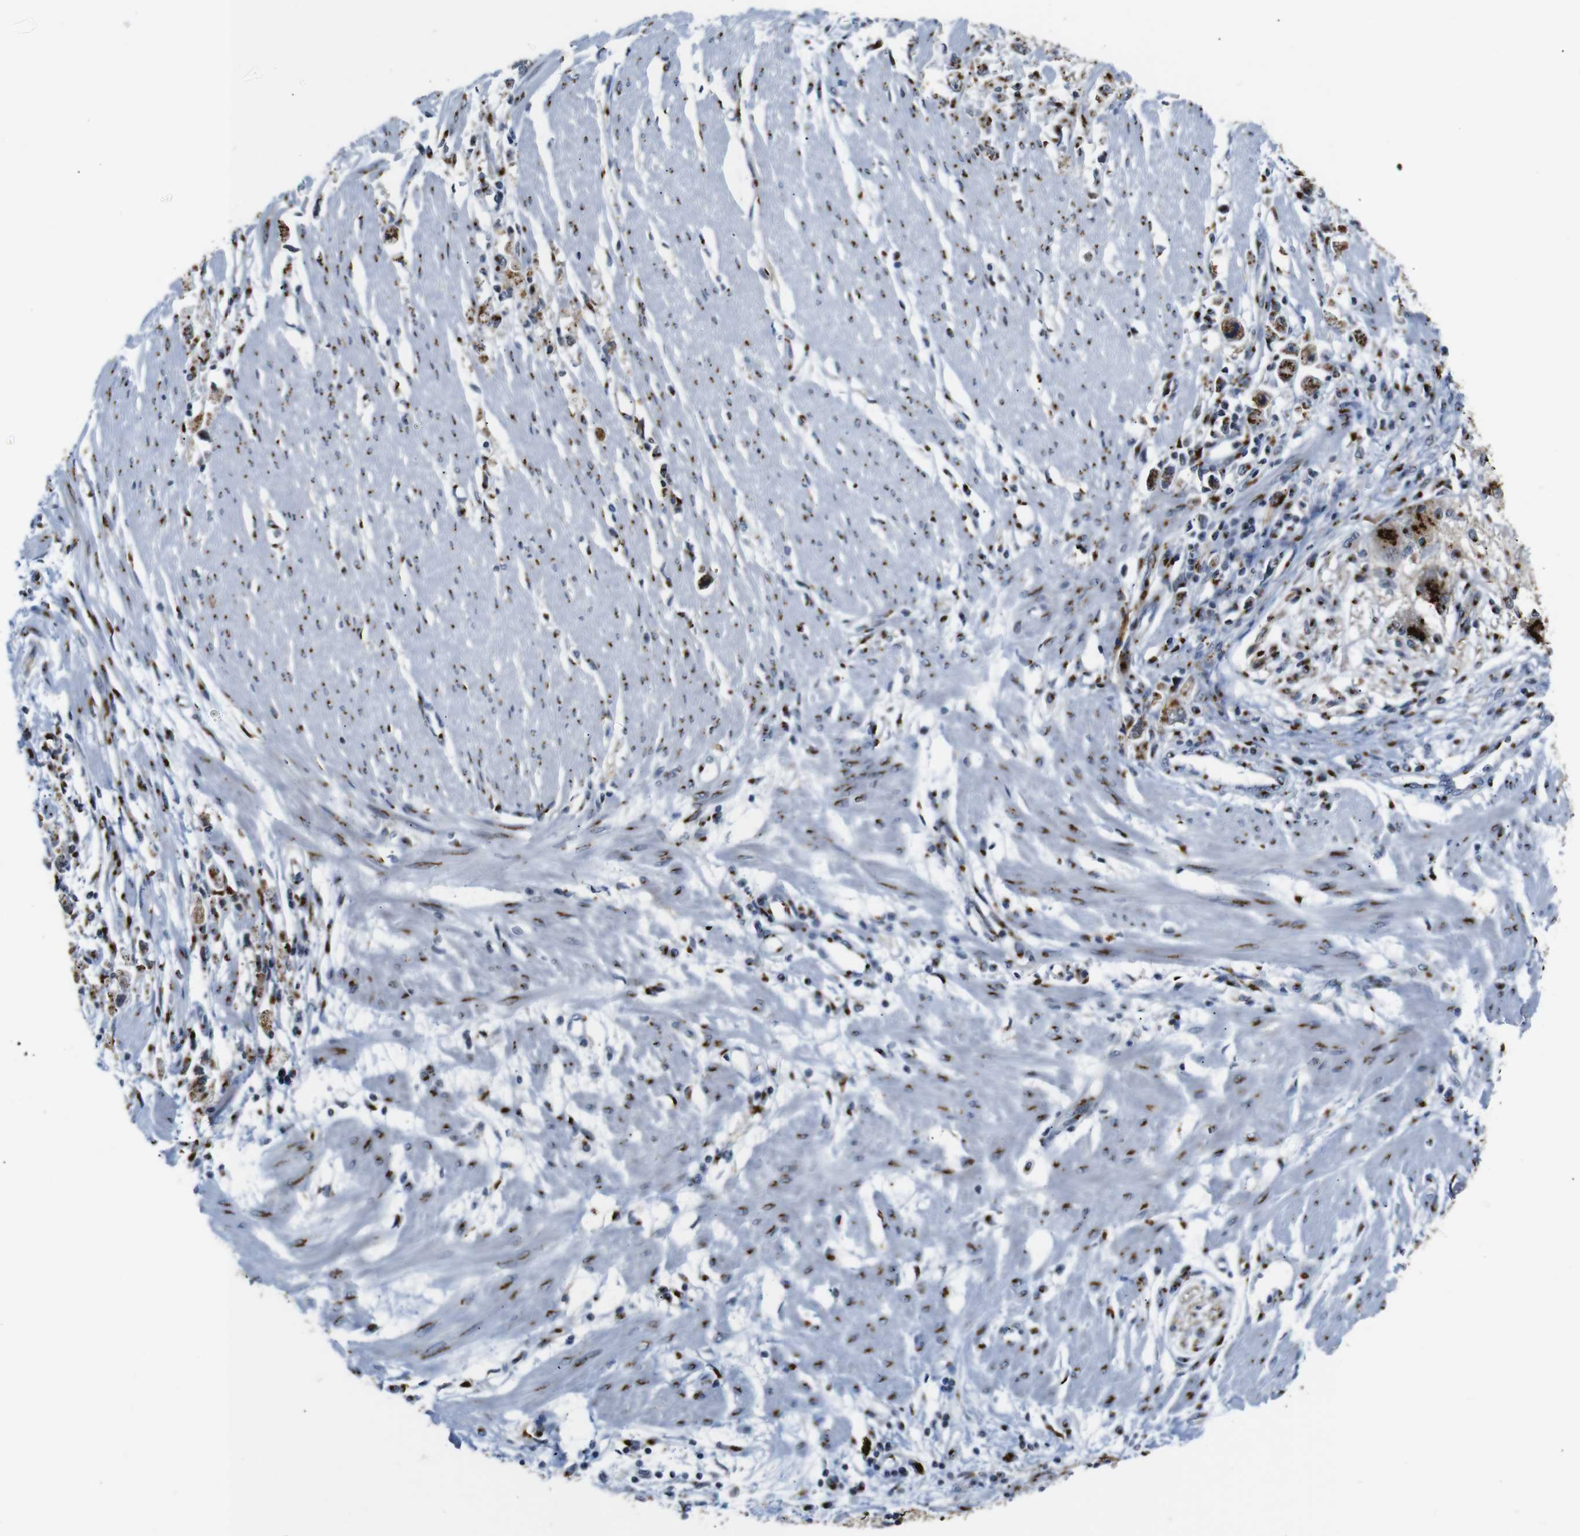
{"staining": {"intensity": "moderate", "quantity": ">75%", "location": "cytoplasmic/membranous"}, "tissue": "stomach cancer", "cell_type": "Tumor cells", "image_type": "cancer", "snomed": [{"axis": "morphology", "description": "Adenocarcinoma, NOS"}, {"axis": "topography", "description": "Stomach"}], "caption": "Stomach cancer was stained to show a protein in brown. There is medium levels of moderate cytoplasmic/membranous staining in about >75% of tumor cells. Nuclei are stained in blue.", "gene": "TGOLN2", "patient": {"sex": "female", "age": 59}}